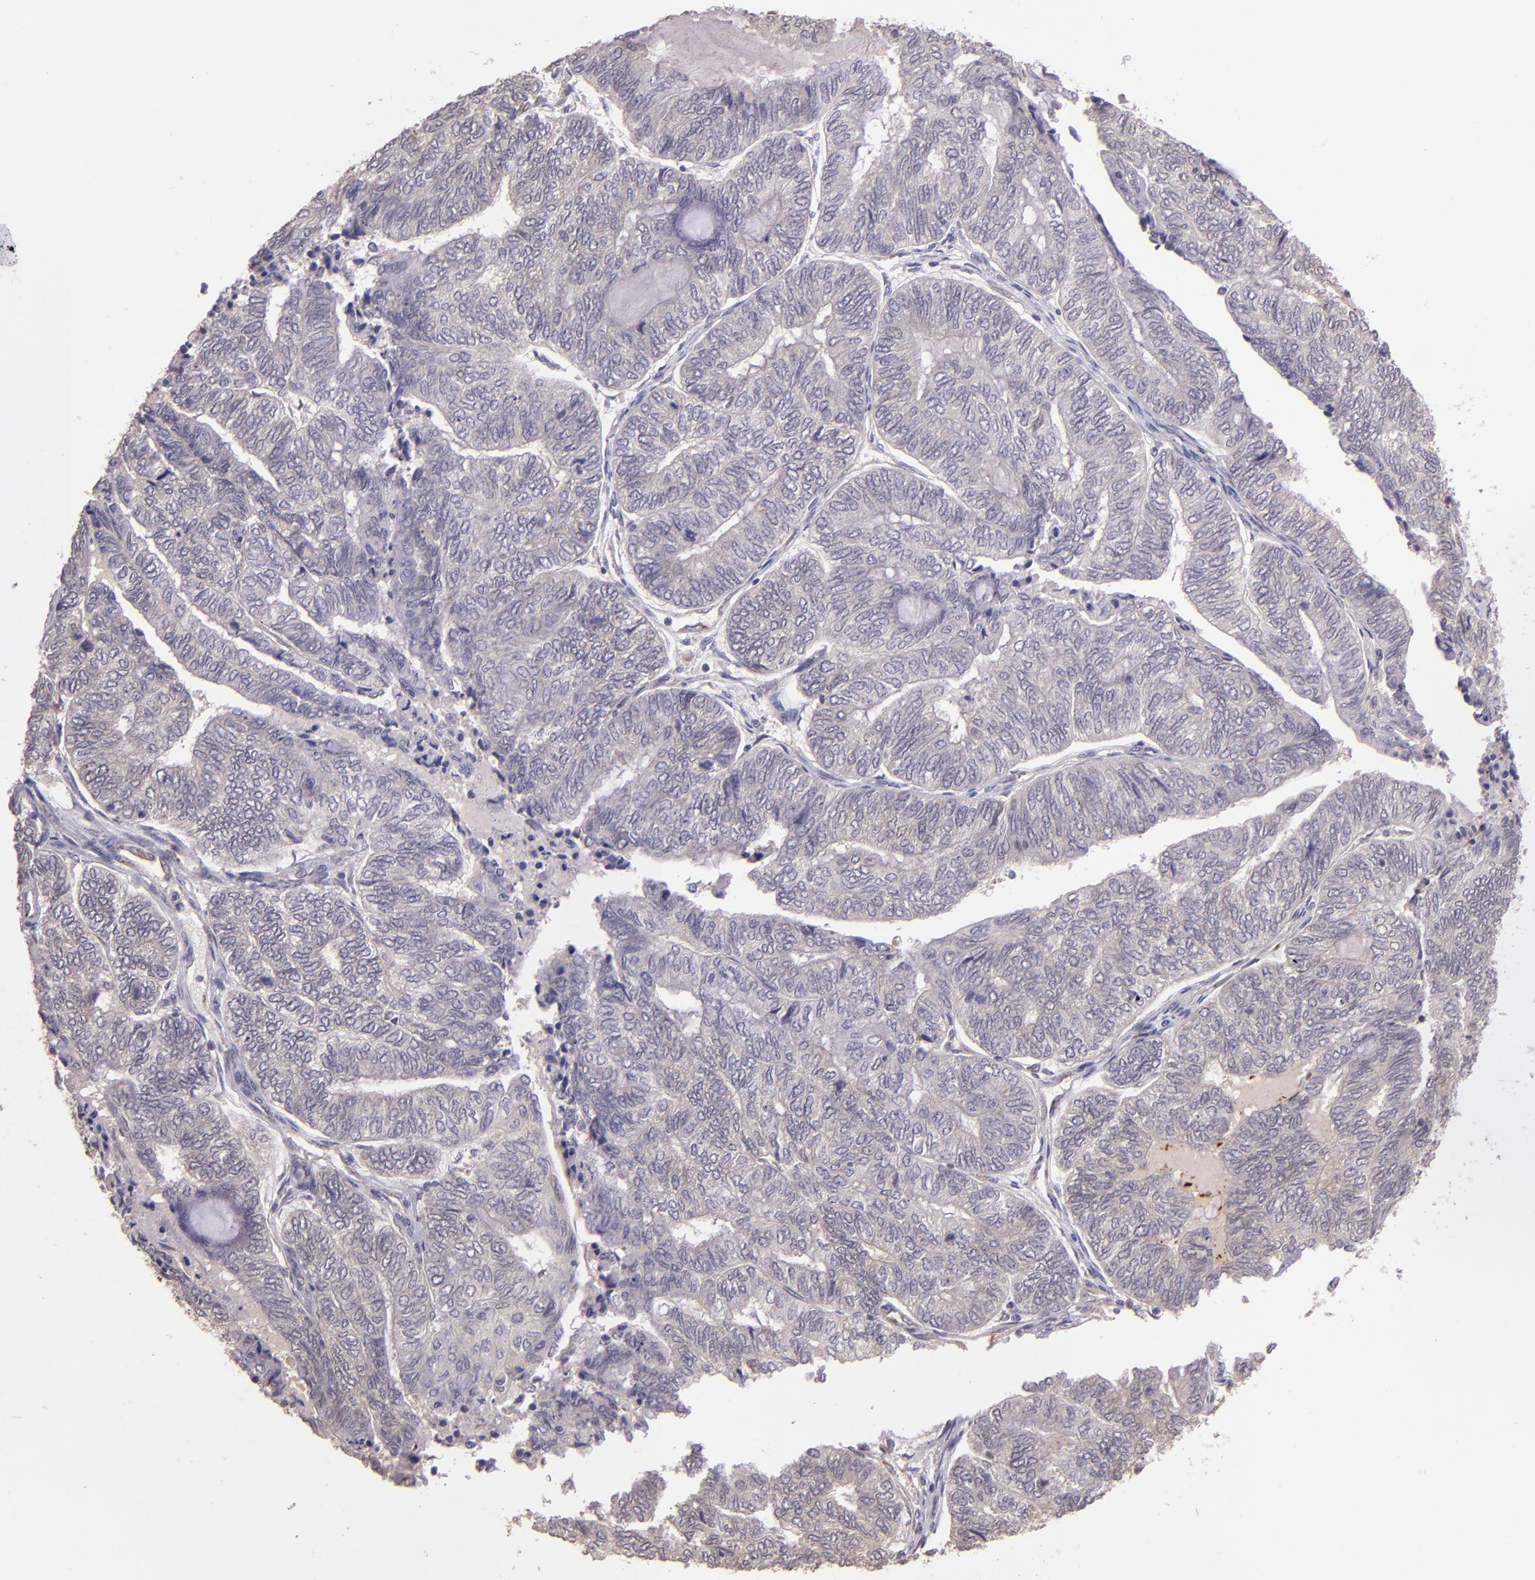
{"staining": {"intensity": "weak", "quantity": "<25%", "location": "cytoplasmic/membranous"}, "tissue": "endometrial cancer", "cell_type": "Tumor cells", "image_type": "cancer", "snomed": [{"axis": "morphology", "description": "Adenocarcinoma, NOS"}, {"axis": "topography", "description": "Uterus"}, {"axis": "topography", "description": "Endometrium"}], "caption": "Immunohistochemistry image of neoplastic tissue: human endometrial cancer (adenocarcinoma) stained with DAB reveals no significant protein expression in tumor cells.", "gene": "TAF7L", "patient": {"sex": "female", "age": 70}}